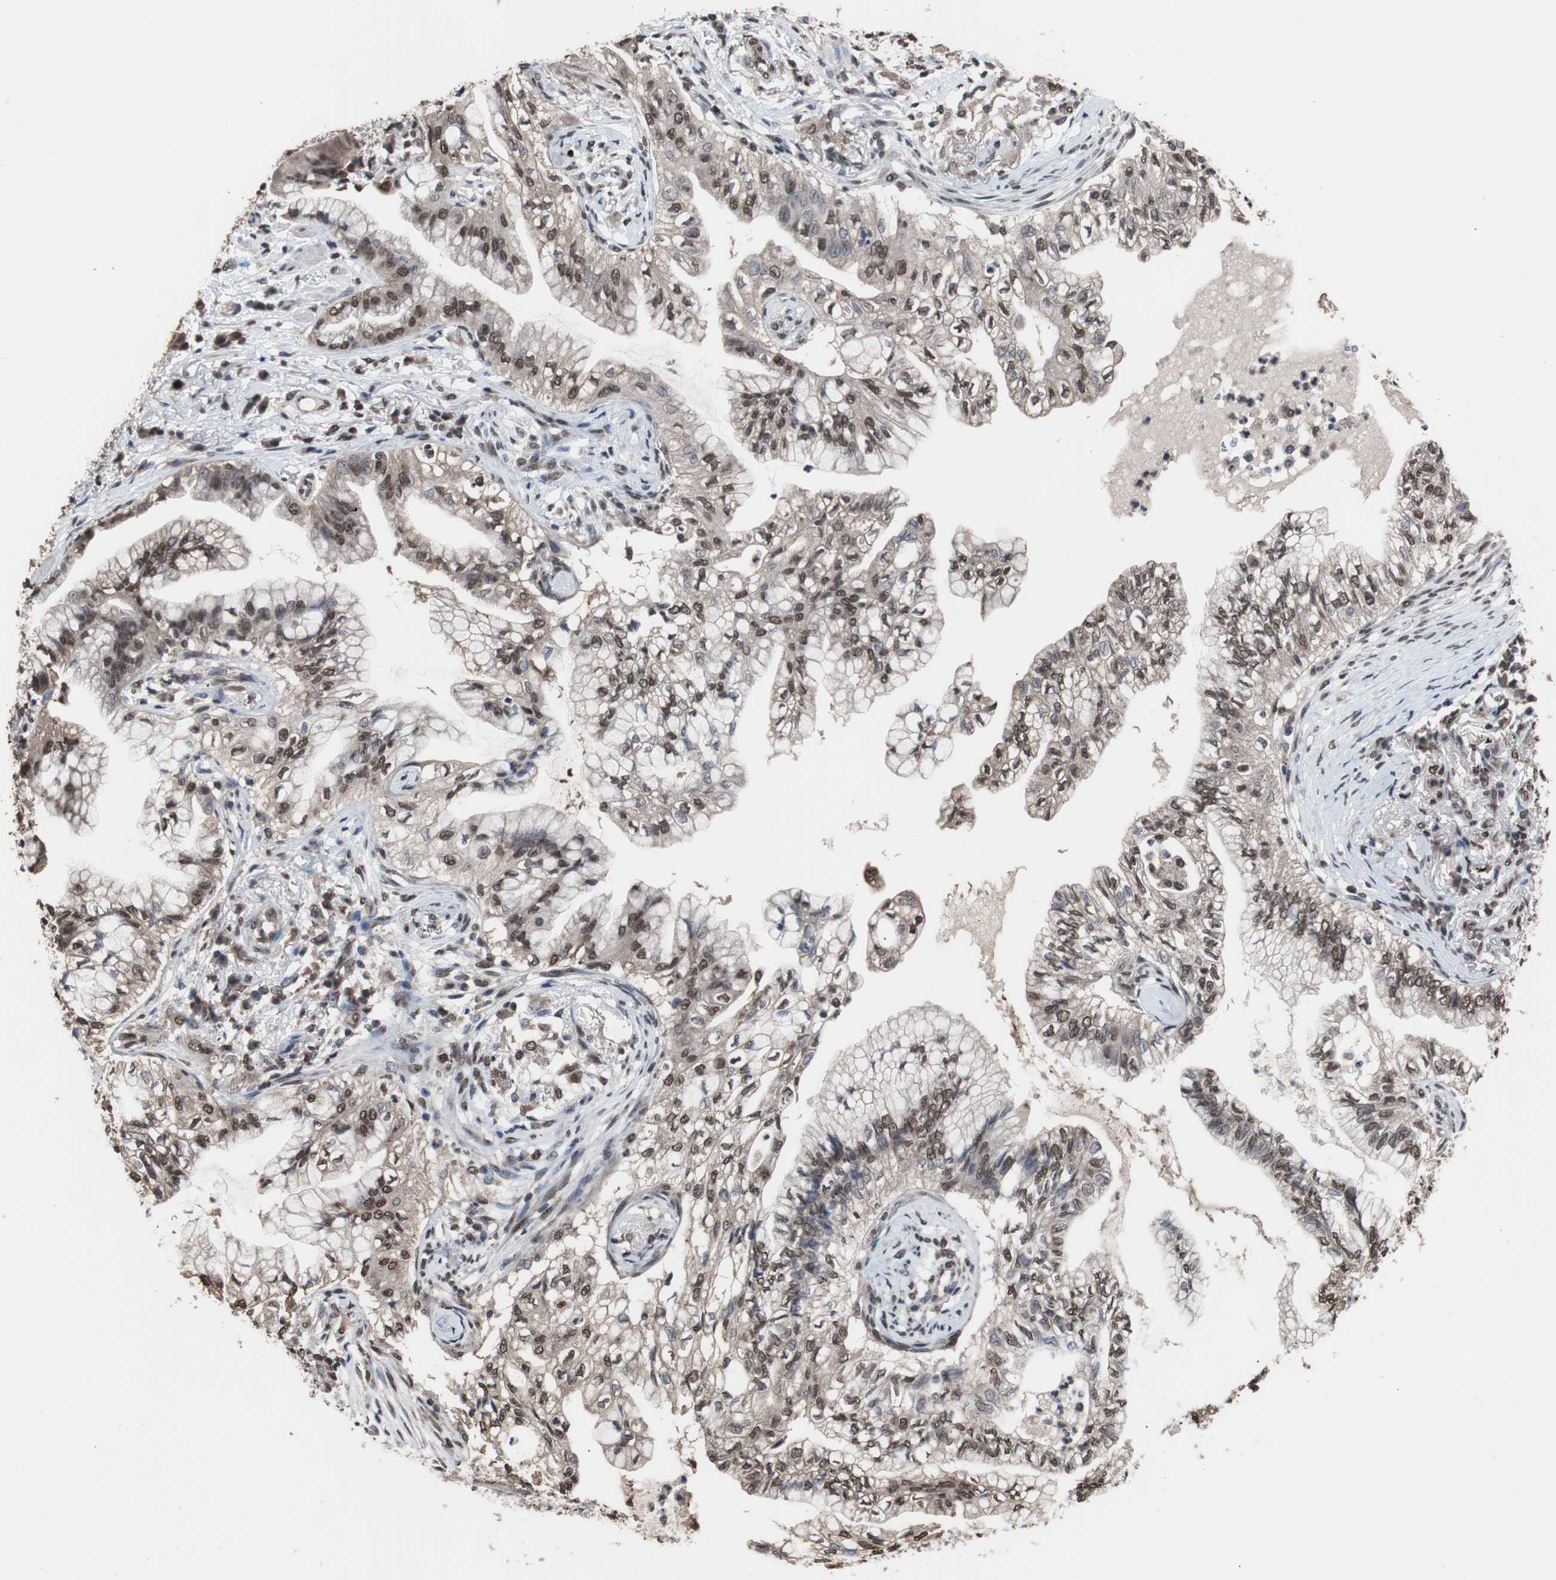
{"staining": {"intensity": "moderate", "quantity": ">75%", "location": "nuclear"}, "tissue": "lung cancer", "cell_type": "Tumor cells", "image_type": "cancer", "snomed": [{"axis": "morphology", "description": "Adenocarcinoma, NOS"}, {"axis": "topography", "description": "Lung"}], "caption": "Lung cancer (adenocarcinoma) stained with DAB (3,3'-diaminobenzidine) IHC demonstrates medium levels of moderate nuclear positivity in approximately >75% of tumor cells.", "gene": "MED27", "patient": {"sex": "female", "age": 70}}